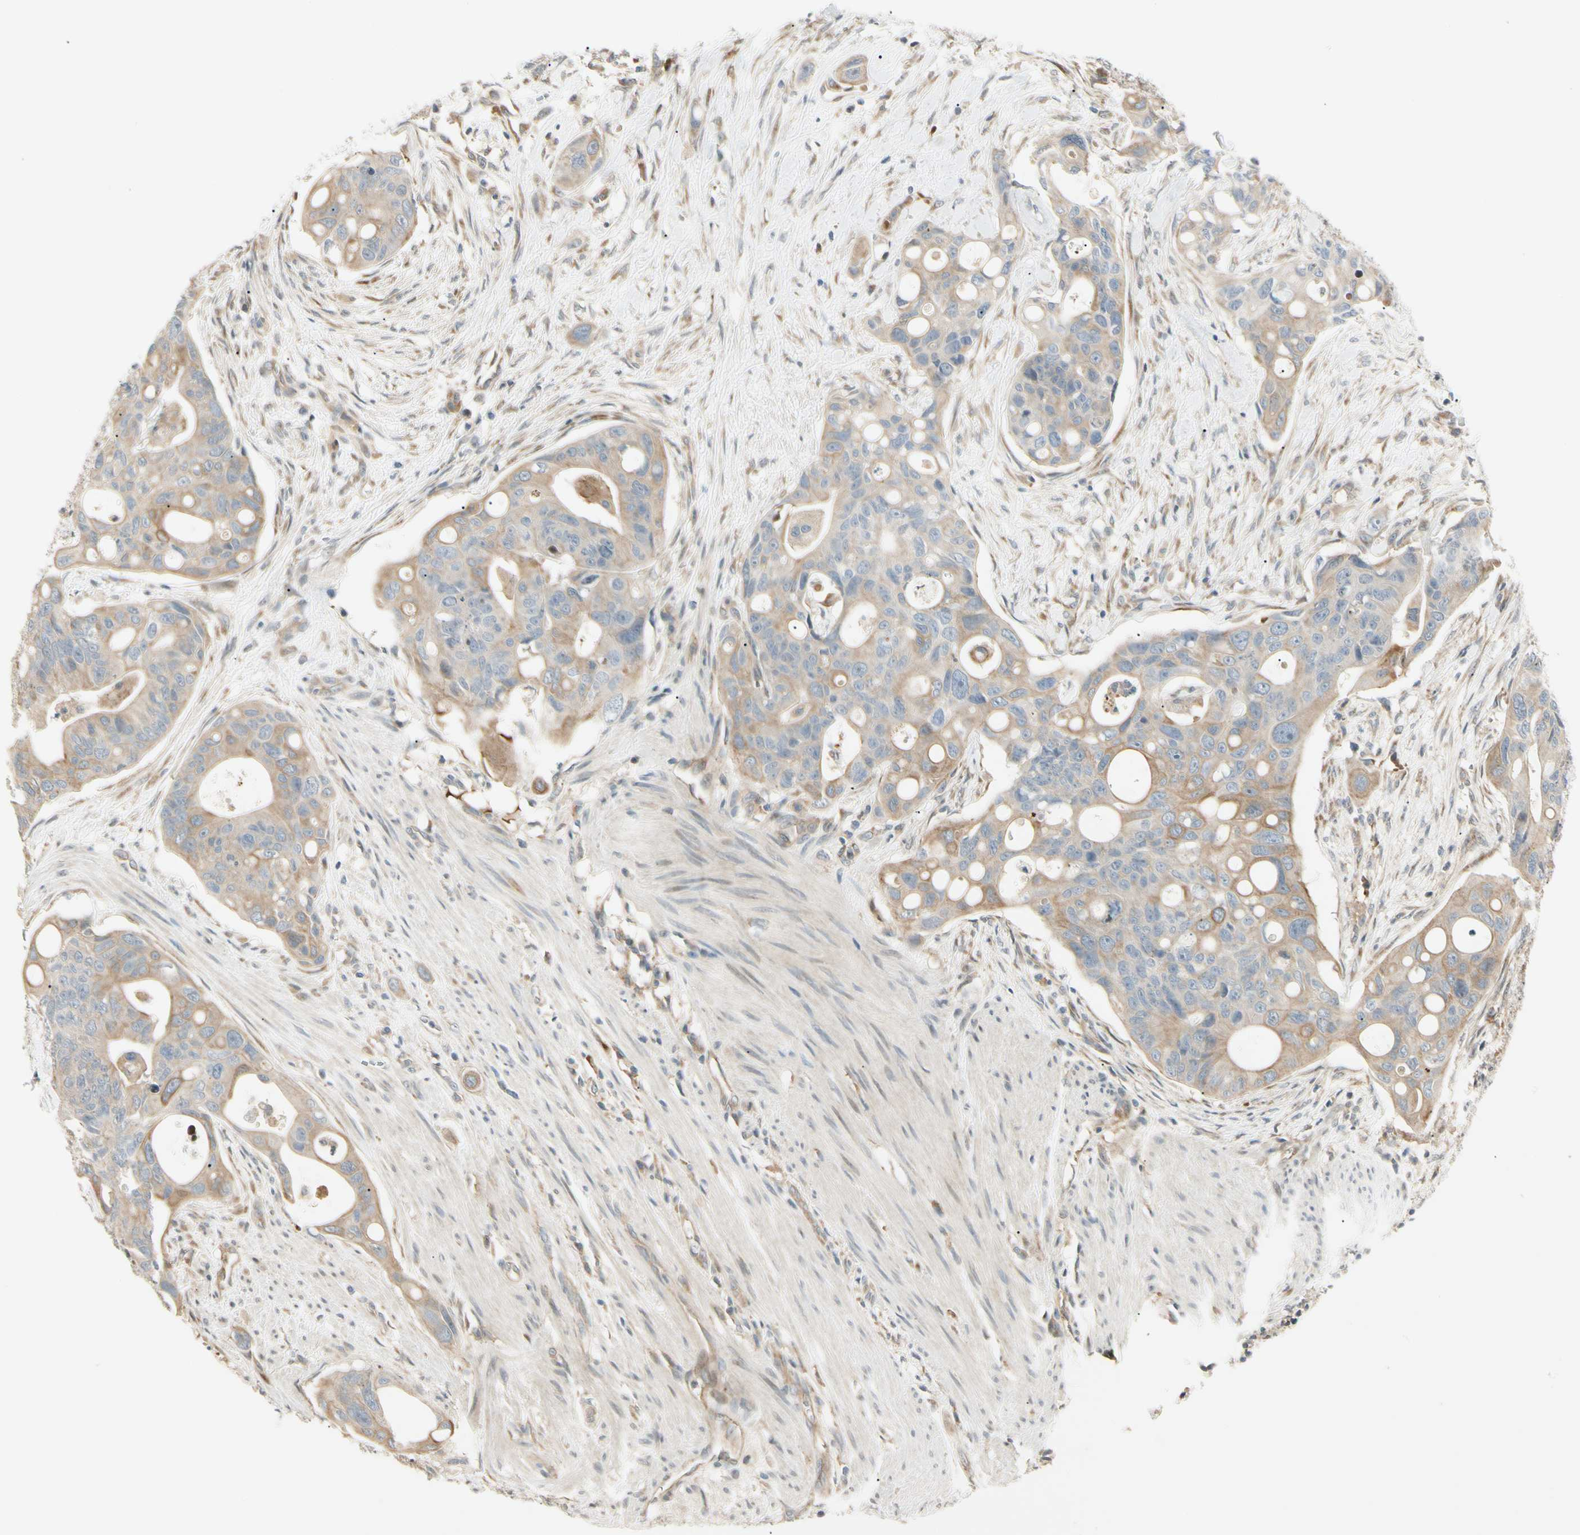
{"staining": {"intensity": "moderate", "quantity": ">75%", "location": "cytoplasmic/membranous"}, "tissue": "colorectal cancer", "cell_type": "Tumor cells", "image_type": "cancer", "snomed": [{"axis": "morphology", "description": "Adenocarcinoma, NOS"}, {"axis": "topography", "description": "Colon"}], "caption": "Adenocarcinoma (colorectal) was stained to show a protein in brown. There is medium levels of moderate cytoplasmic/membranous staining in approximately >75% of tumor cells. (IHC, brightfield microscopy, high magnification).", "gene": "FNDC3B", "patient": {"sex": "female", "age": 57}}